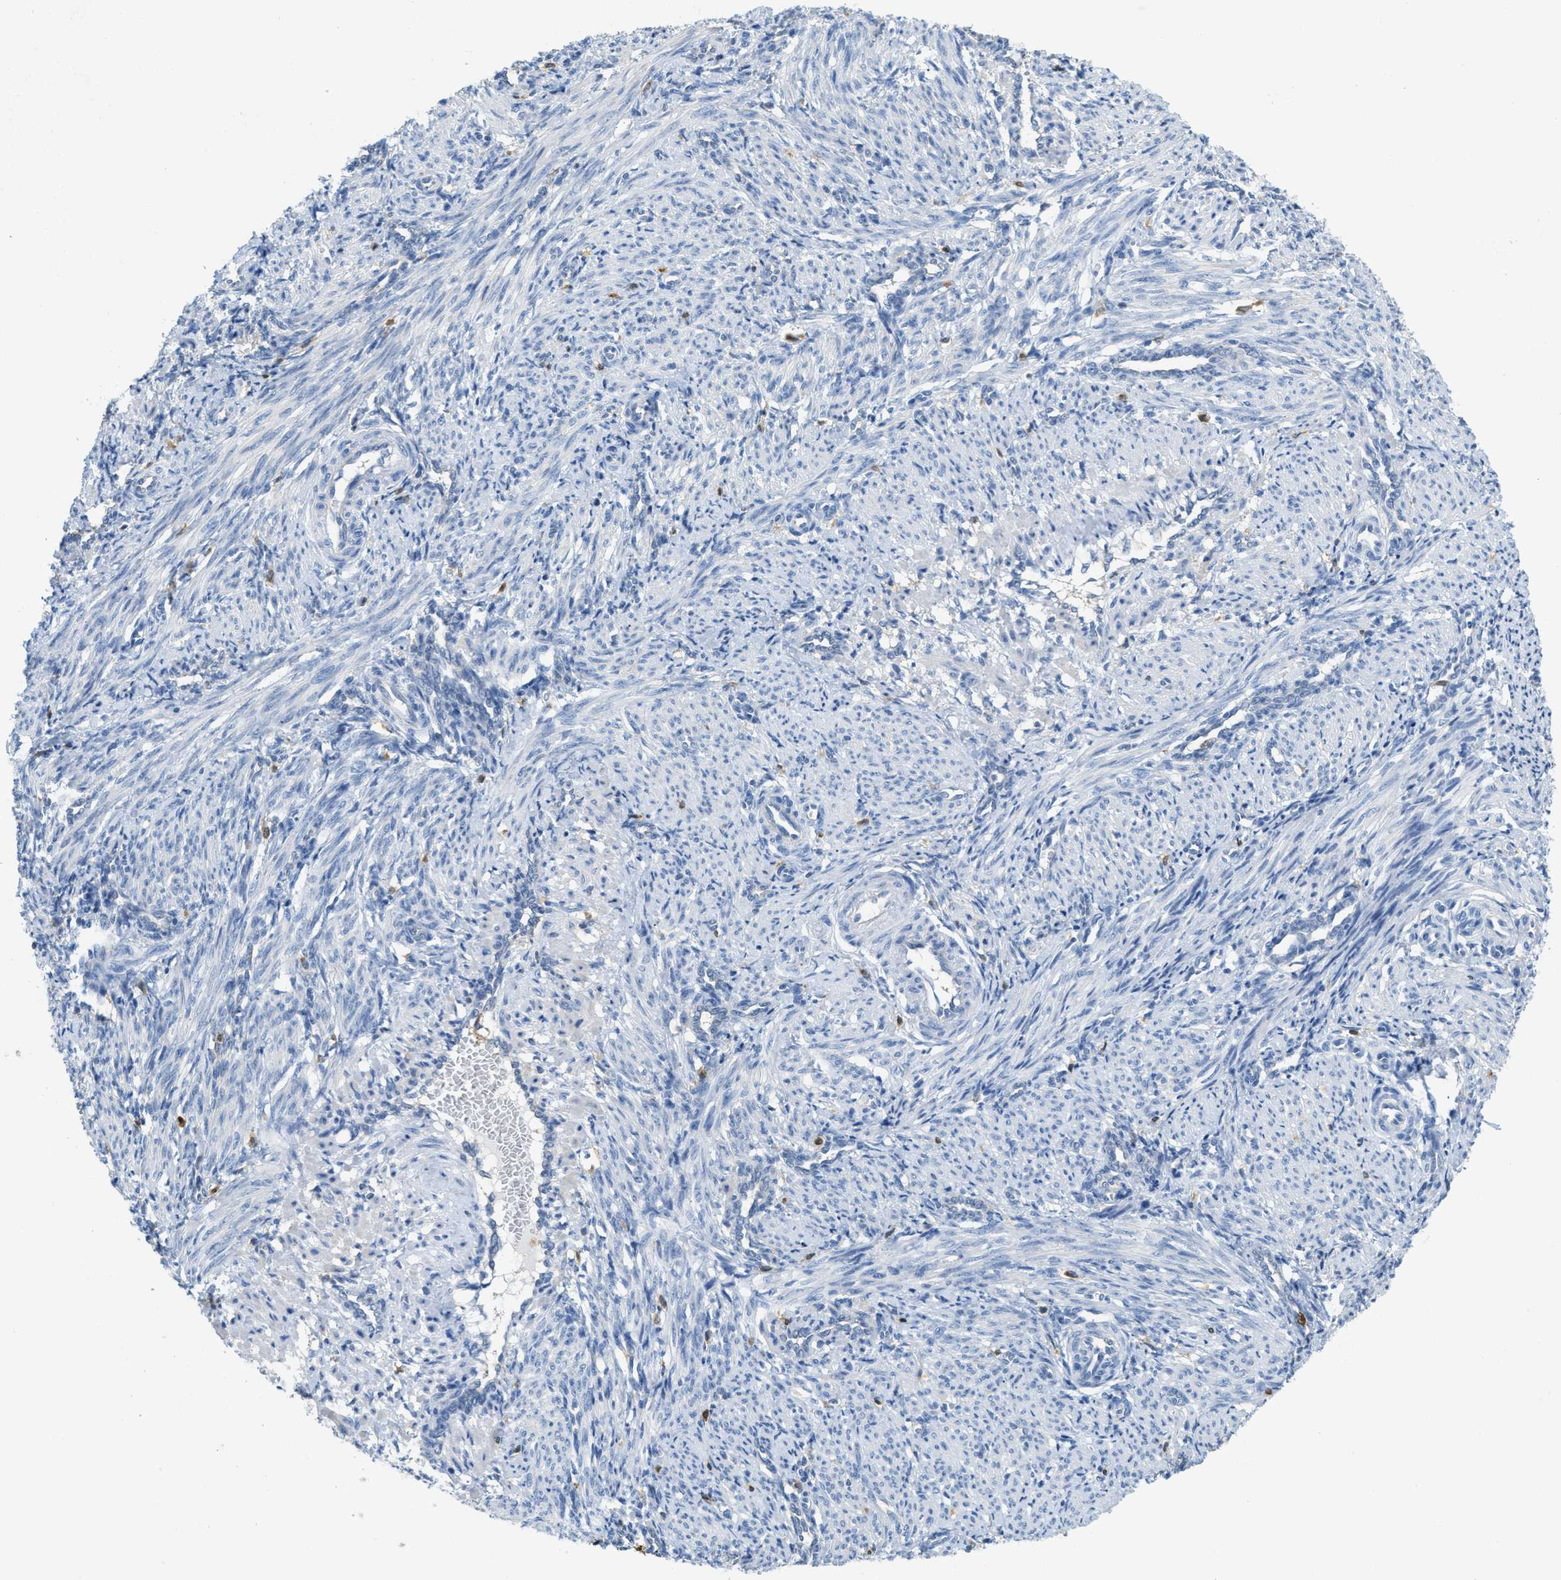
{"staining": {"intensity": "negative", "quantity": "none", "location": "none"}, "tissue": "smooth muscle", "cell_type": "Smooth muscle cells", "image_type": "normal", "snomed": [{"axis": "morphology", "description": "Normal tissue, NOS"}, {"axis": "topography", "description": "Endometrium"}], "caption": "Smooth muscle cells are negative for protein expression in unremarkable human smooth muscle. (Stains: DAB (3,3'-diaminobenzidine) IHC with hematoxylin counter stain, Microscopy: brightfield microscopy at high magnification).", "gene": "SERPINB1", "patient": {"sex": "female", "age": 33}}